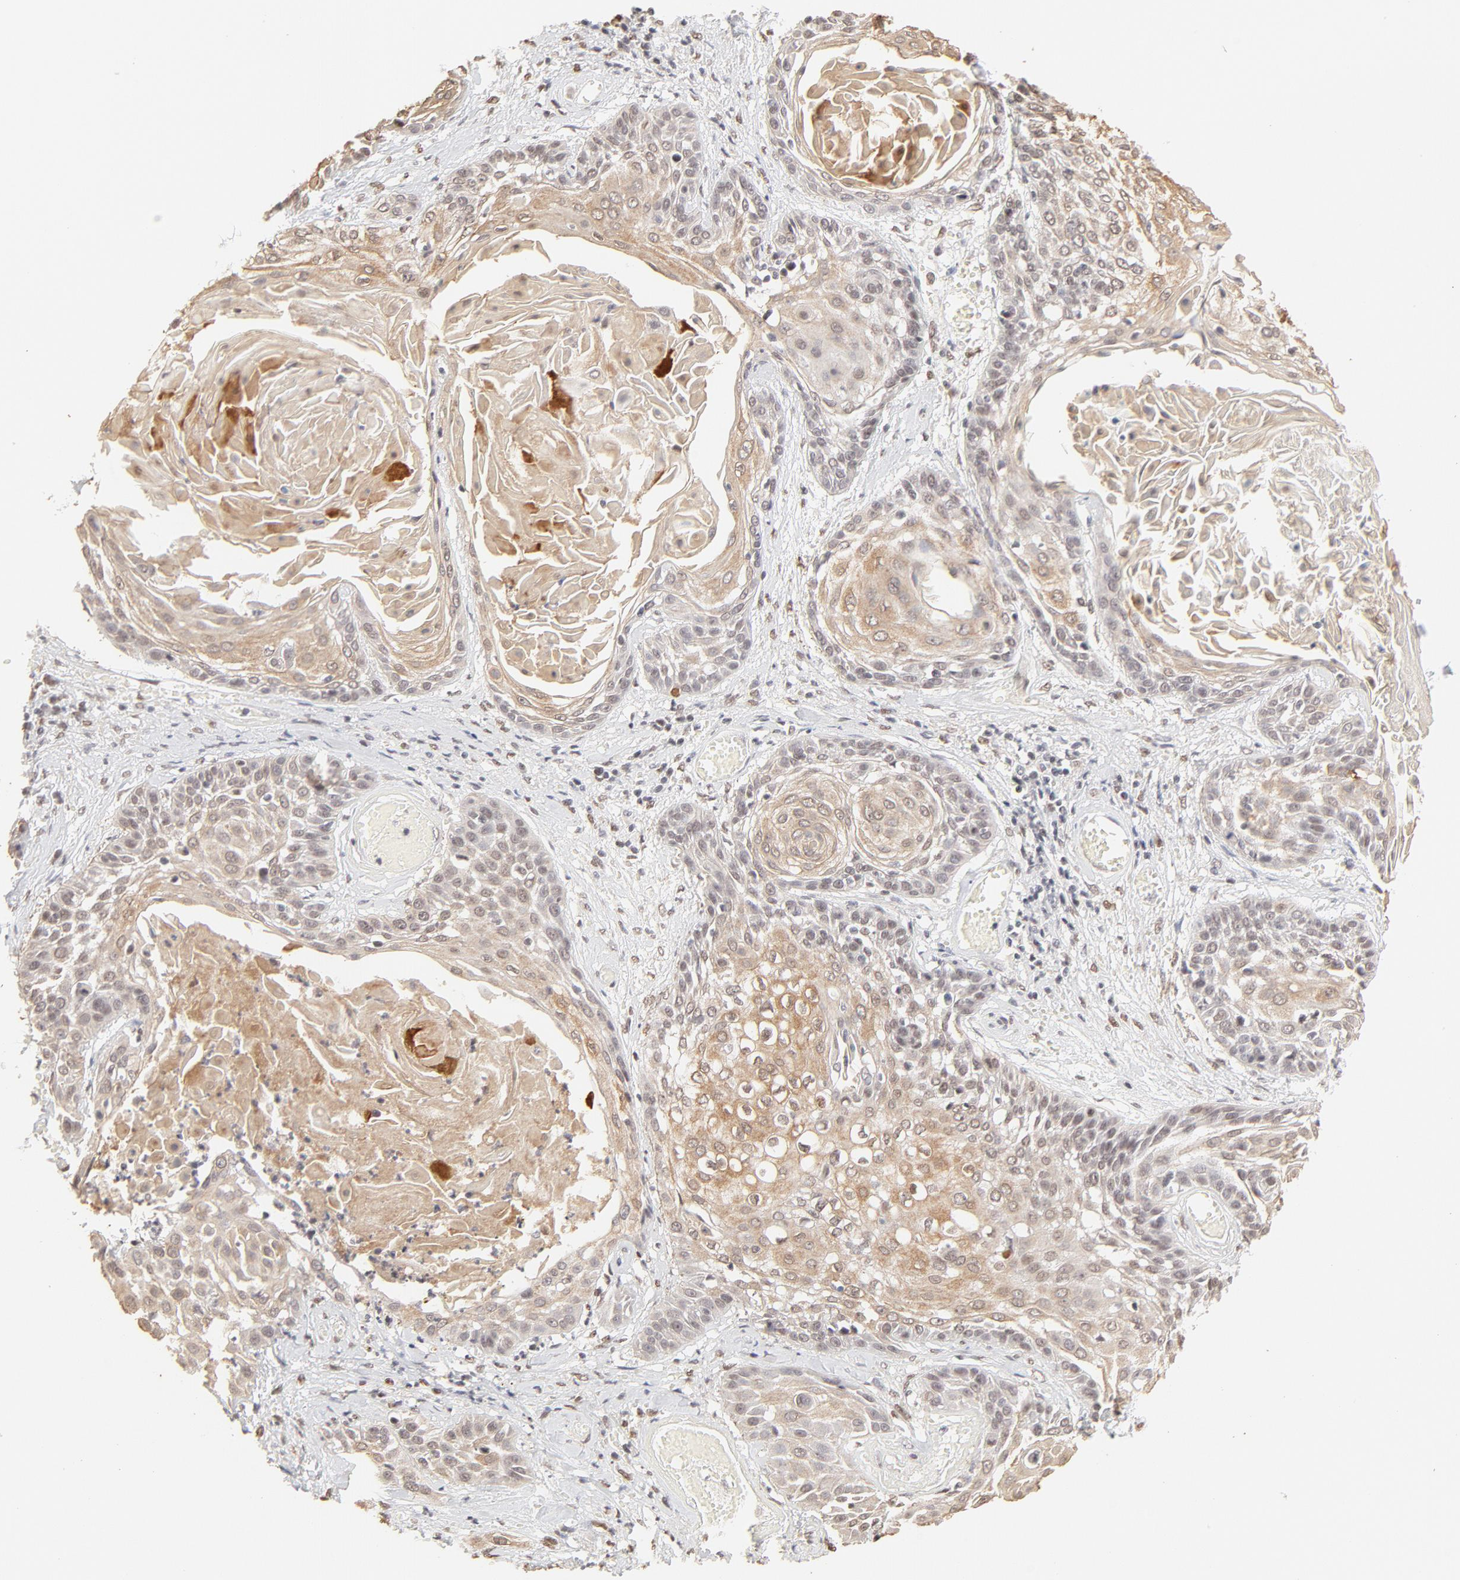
{"staining": {"intensity": "weak", "quantity": "<25%", "location": "cytoplasmic/membranous,nuclear"}, "tissue": "cervical cancer", "cell_type": "Tumor cells", "image_type": "cancer", "snomed": [{"axis": "morphology", "description": "Squamous cell carcinoma, NOS"}, {"axis": "topography", "description": "Cervix"}], "caption": "Photomicrograph shows no significant protein expression in tumor cells of squamous cell carcinoma (cervical).", "gene": "PBX3", "patient": {"sex": "female", "age": 57}}